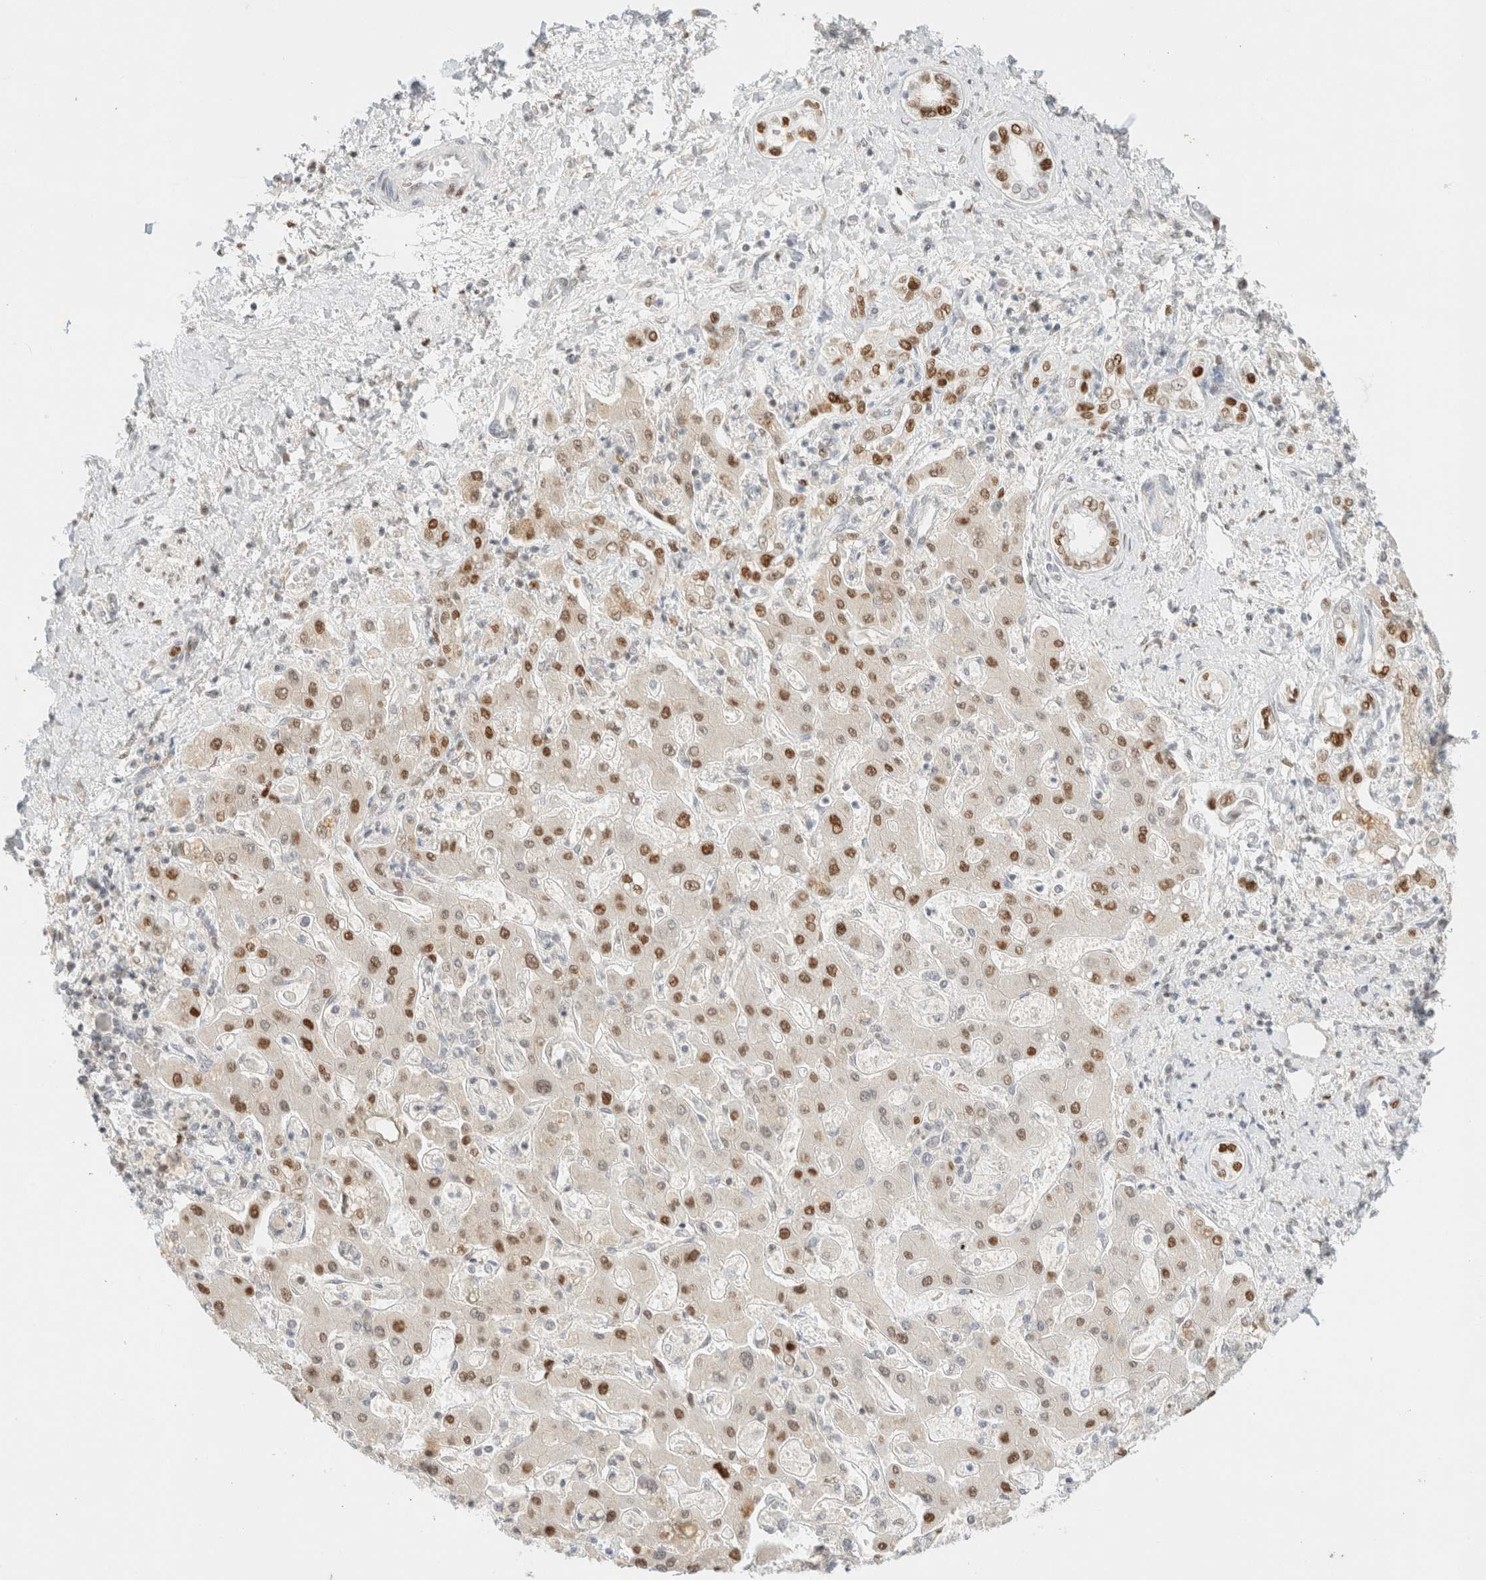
{"staining": {"intensity": "moderate", "quantity": ">75%", "location": "nuclear"}, "tissue": "liver cancer", "cell_type": "Tumor cells", "image_type": "cancer", "snomed": [{"axis": "morphology", "description": "Cholangiocarcinoma"}, {"axis": "topography", "description": "Liver"}], "caption": "Moderate nuclear positivity for a protein is identified in about >75% of tumor cells of cholangiocarcinoma (liver) using immunohistochemistry.", "gene": "DDB2", "patient": {"sex": "male", "age": 50}}